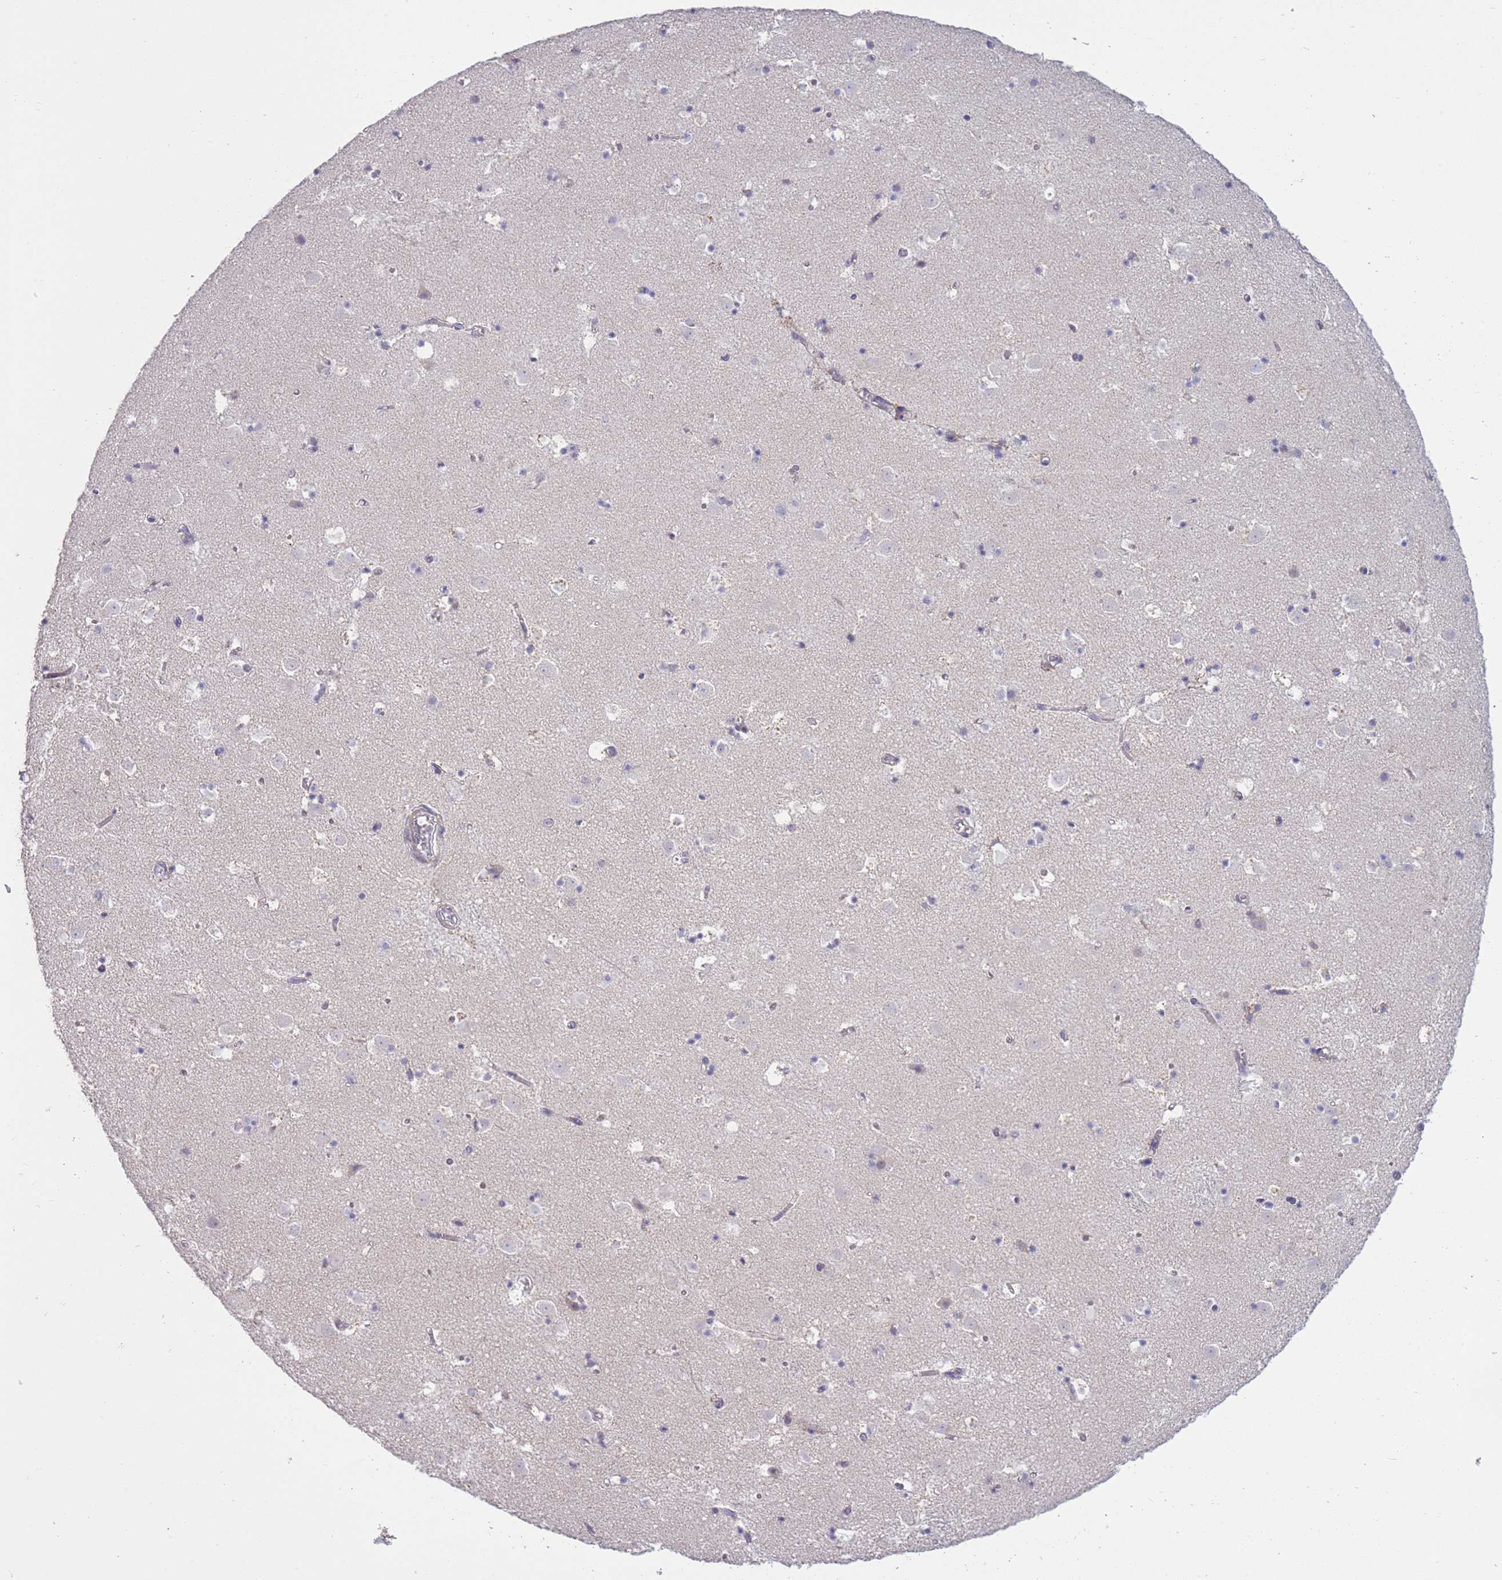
{"staining": {"intensity": "negative", "quantity": "none", "location": "none"}, "tissue": "caudate", "cell_type": "Glial cells", "image_type": "normal", "snomed": [{"axis": "morphology", "description": "Normal tissue, NOS"}, {"axis": "topography", "description": "Lateral ventricle wall"}], "caption": "Immunohistochemistry of normal caudate shows no positivity in glial cells.", "gene": "ZBTB24", "patient": {"sex": "male", "age": 25}}